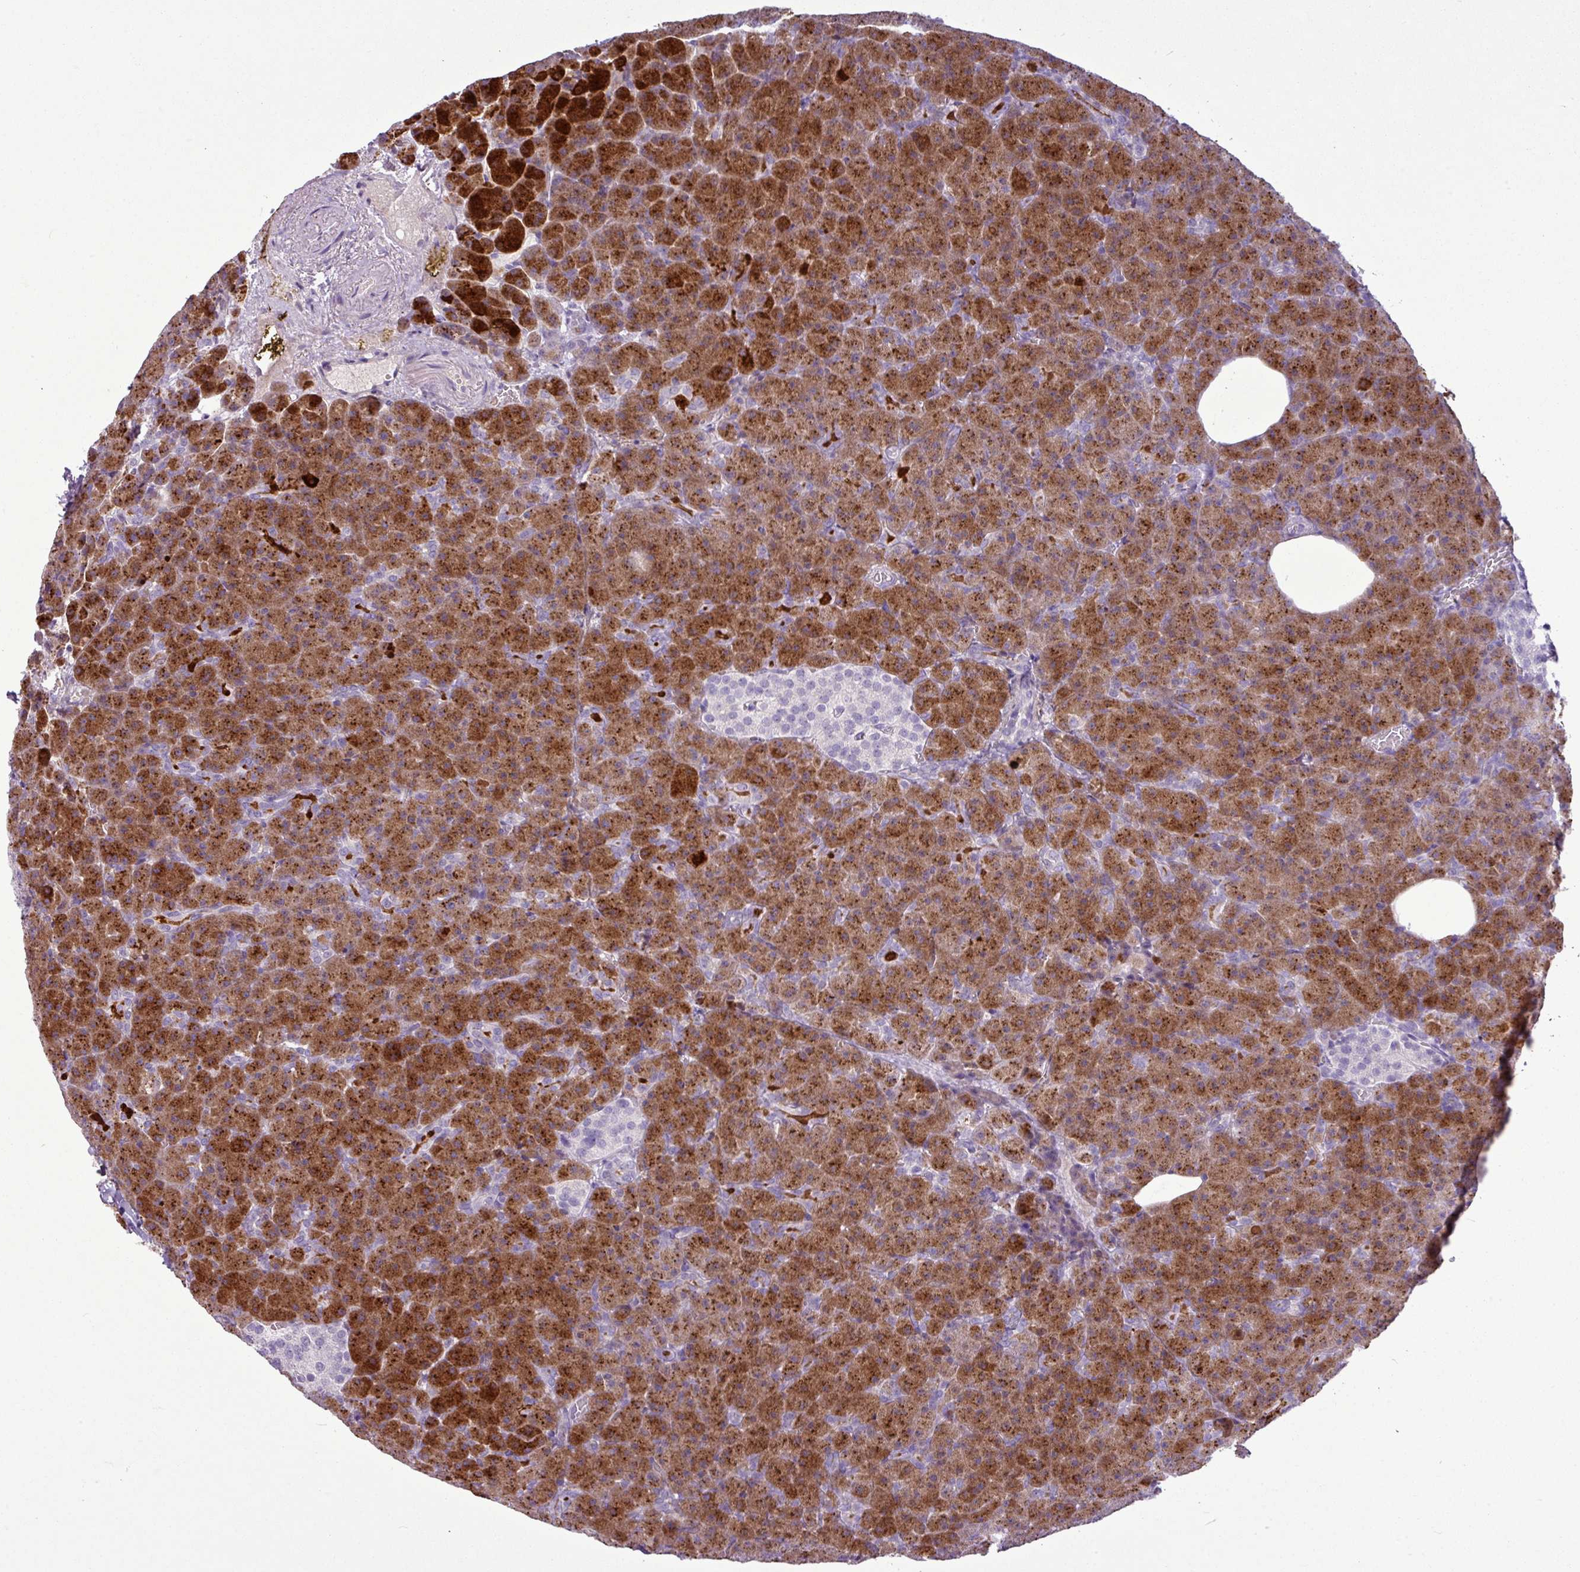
{"staining": {"intensity": "strong", "quantity": ">75%", "location": "cytoplasmic/membranous"}, "tissue": "pancreas", "cell_type": "Exocrine glandular cells", "image_type": "normal", "snomed": [{"axis": "morphology", "description": "Normal tissue, NOS"}, {"axis": "topography", "description": "Pancreas"}], "caption": "Immunohistochemistry (IHC) of unremarkable human pancreas shows high levels of strong cytoplasmic/membranous staining in approximately >75% of exocrine glandular cells. Ihc stains the protein in brown and the nuclei are stained blue.", "gene": "AMY2A", "patient": {"sex": "female", "age": 74}}